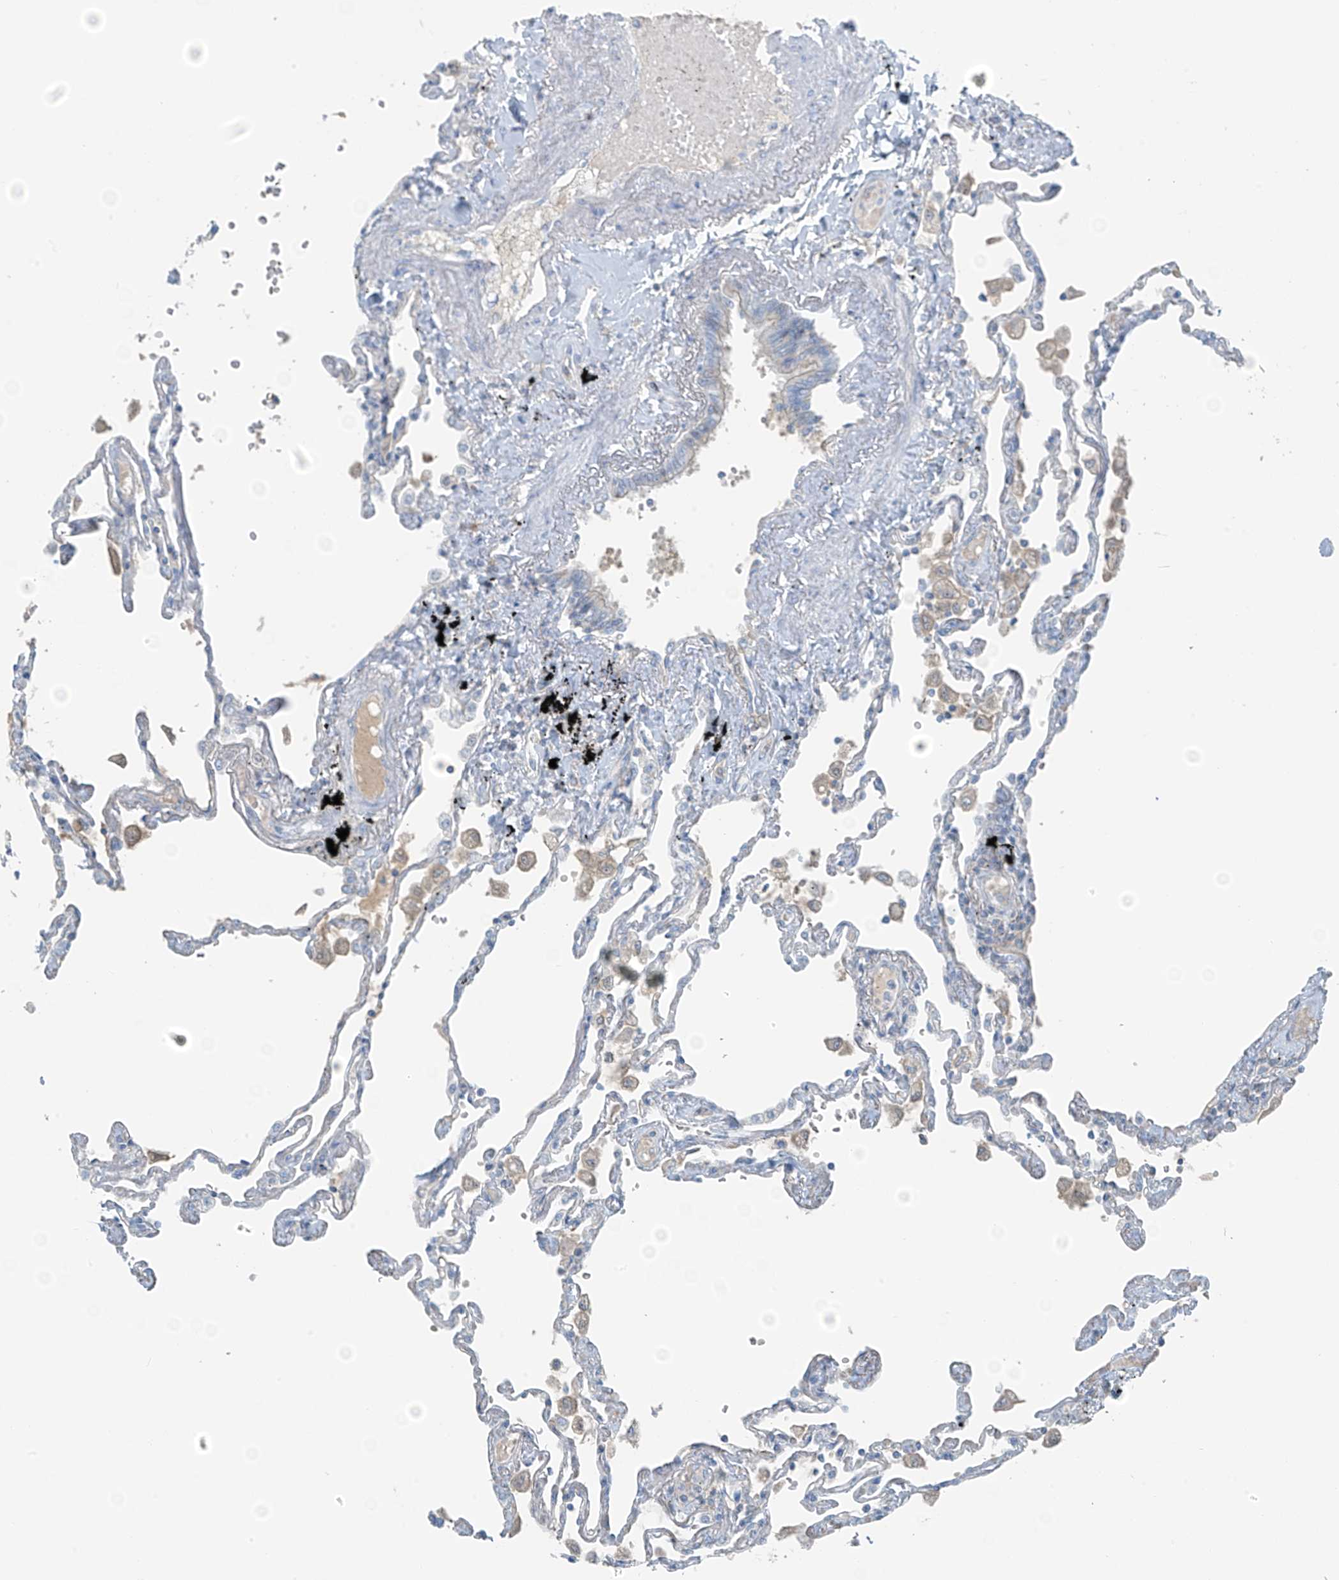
{"staining": {"intensity": "weak", "quantity": "<25%", "location": "cytoplasmic/membranous"}, "tissue": "lung", "cell_type": "Alveolar cells", "image_type": "normal", "snomed": [{"axis": "morphology", "description": "Normal tissue, NOS"}, {"axis": "topography", "description": "Lung"}], "caption": "This is a histopathology image of immunohistochemistry staining of normal lung, which shows no staining in alveolar cells. Nuclei are stained in blue.", "gene": "FAM131C", "patient": {"sex": "female", "age": 67}}